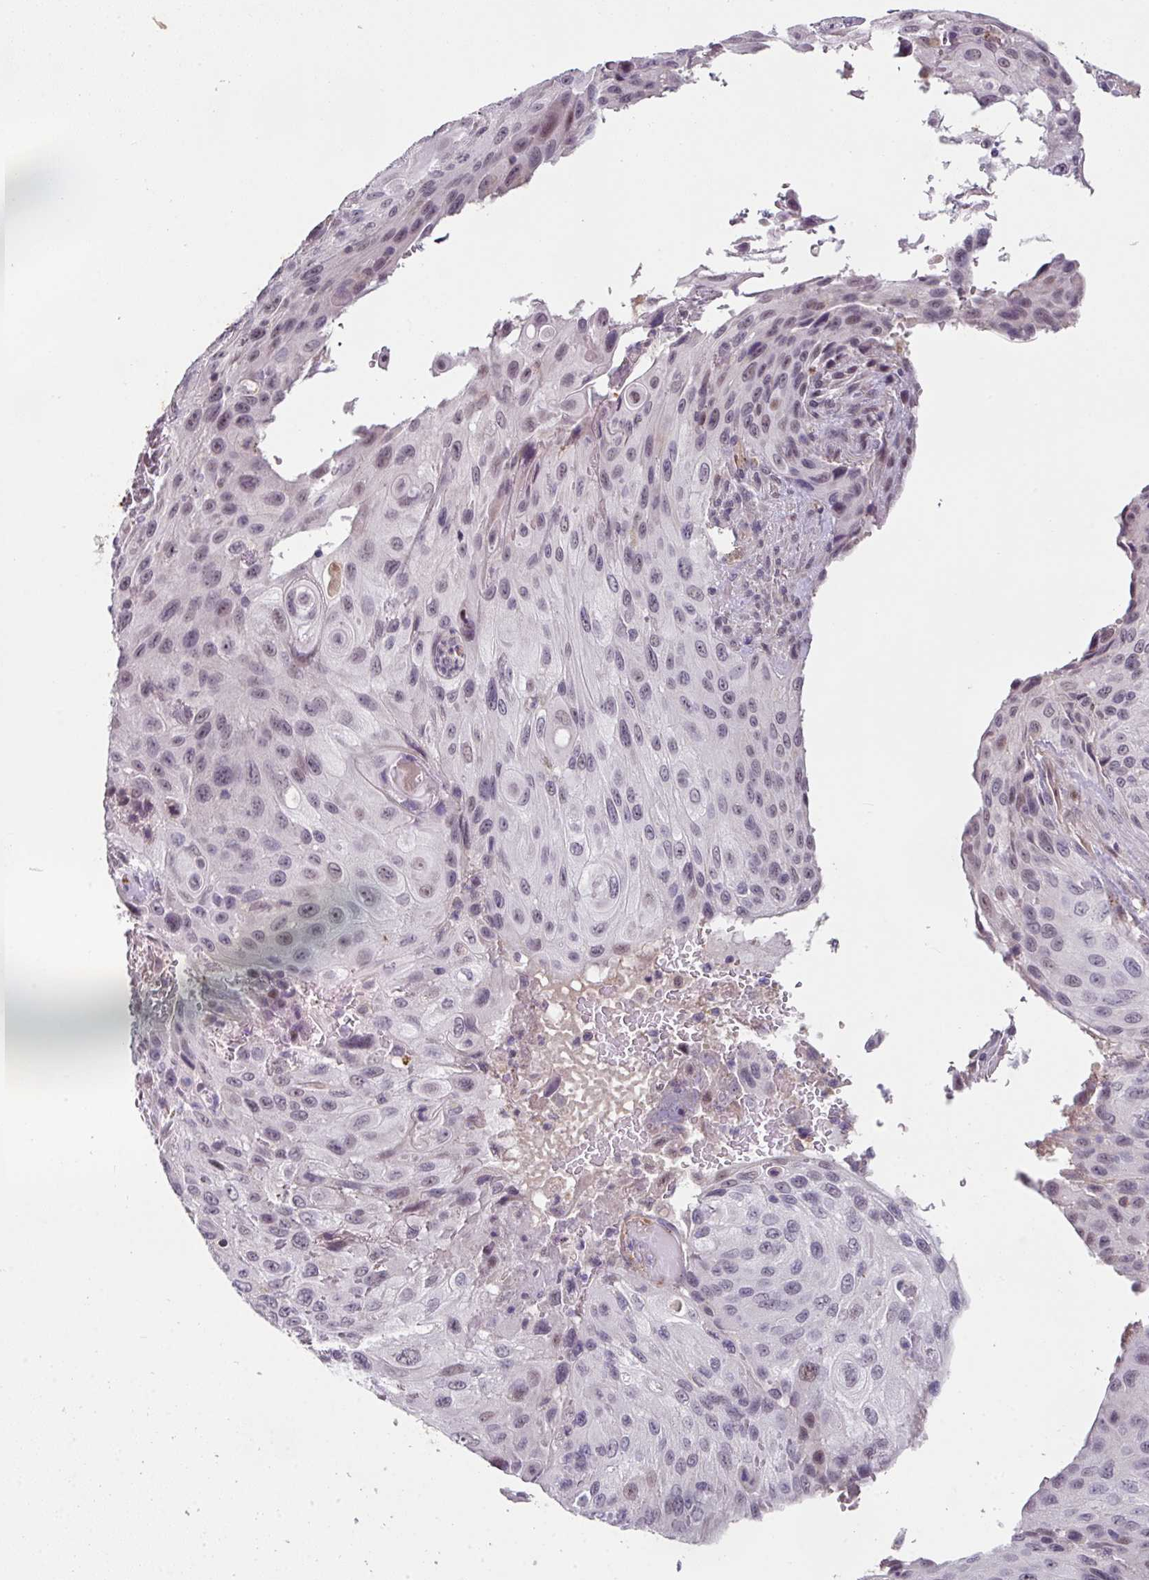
{"staining": {"intensity": "weak", "quantity": "<25%", "location": "nuclear"}, "tissue": "cervical cancer", "cell_type": "Tumor cells", "image_type": "cancer", "snomed": [{"axis": "morphology", "description": "Squamous cell carcinoma, NOS"}, {"axis": "topography", "description": "Cervix"}], "caption": "Immunohistochemistry photomicrograph of neoplastic tissue: cervical squamous cell carcinoma stained with DAB (3,3'-diaminobenzidine) displays no significant protein expression in tumor cells.", "gene": "SIDT2", "patient": {"sex": "female", "age": 42}}